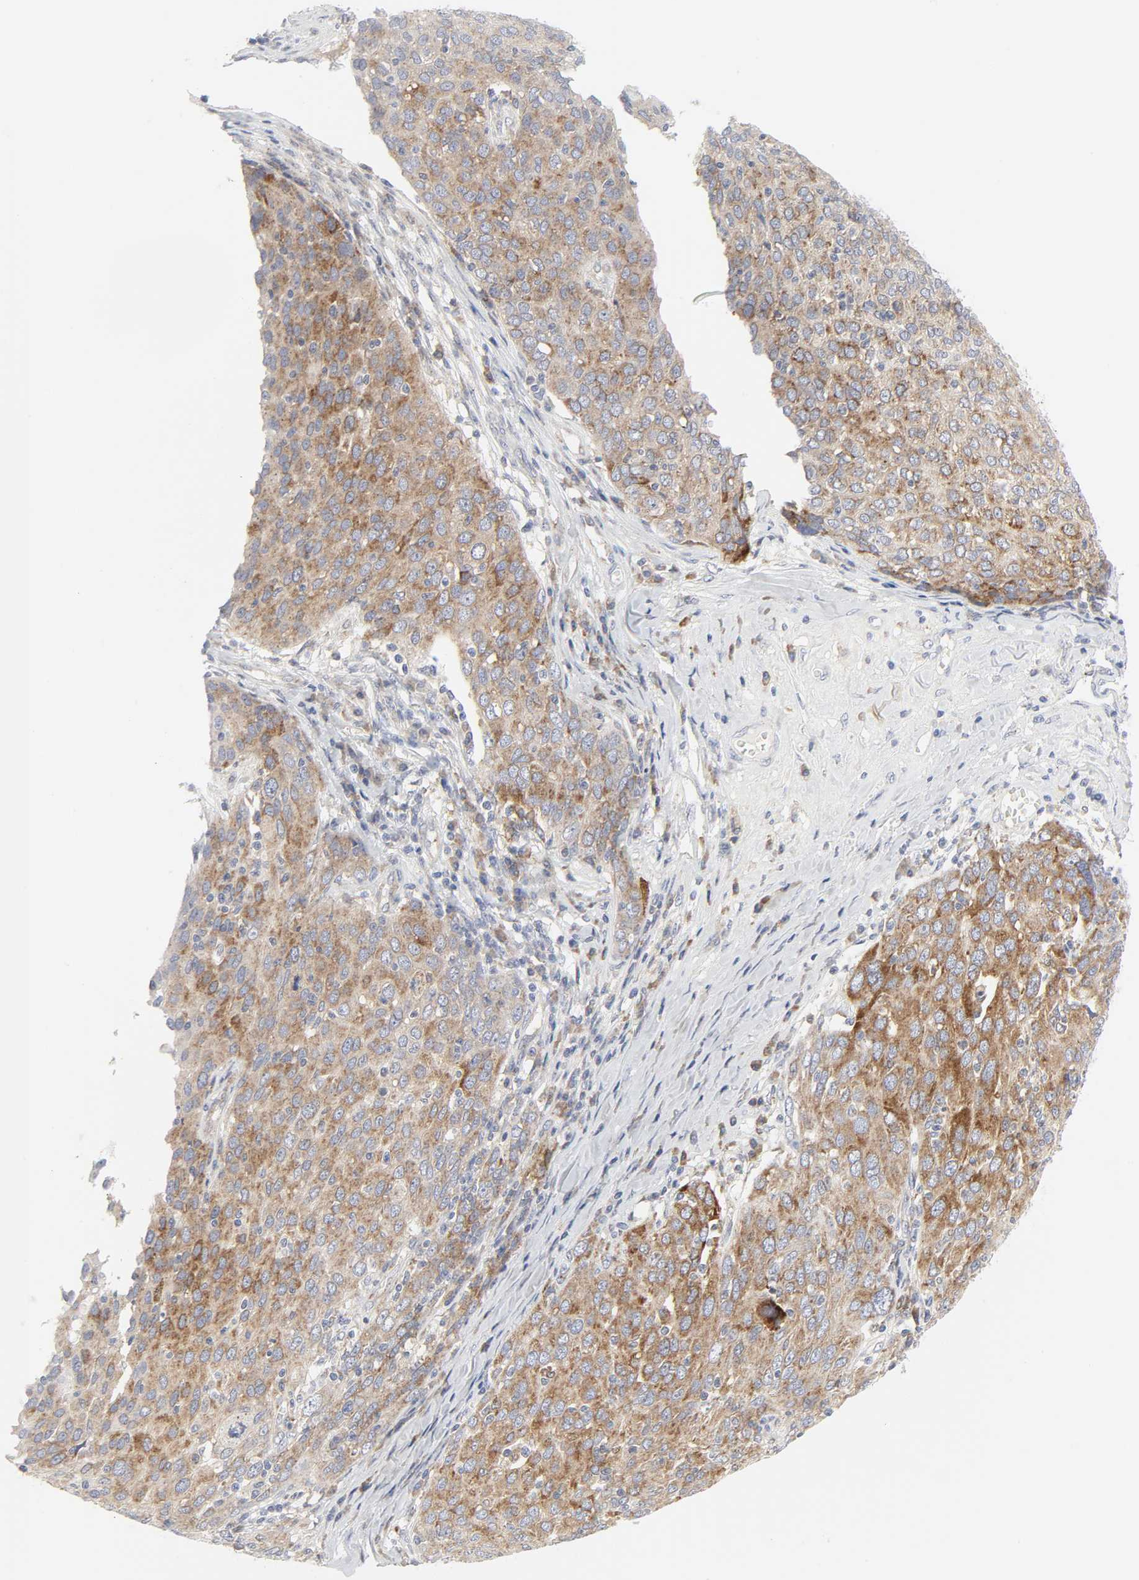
{"staining": {"intensity": "moderate", "quantity": ">75%", "location": "cytoplasmic/membranous"}, "tissue": "ovarian cancer", "cell_type": "Tumor cells", "image_type": "cancer", "snomed": [{"axis": "morphology", "description": "Carcinoma, endometroid"}, {"axis": "topography", "description": "Ovary"}], "caption": "Moderate cytoplasmic/membranous protein expression is appreciated in approximately >75% of tumor cells in ovarian cancer (endometroid carcinoma).", "gene": "LRP6", "patient": {"sex": "female", "age": 50}}